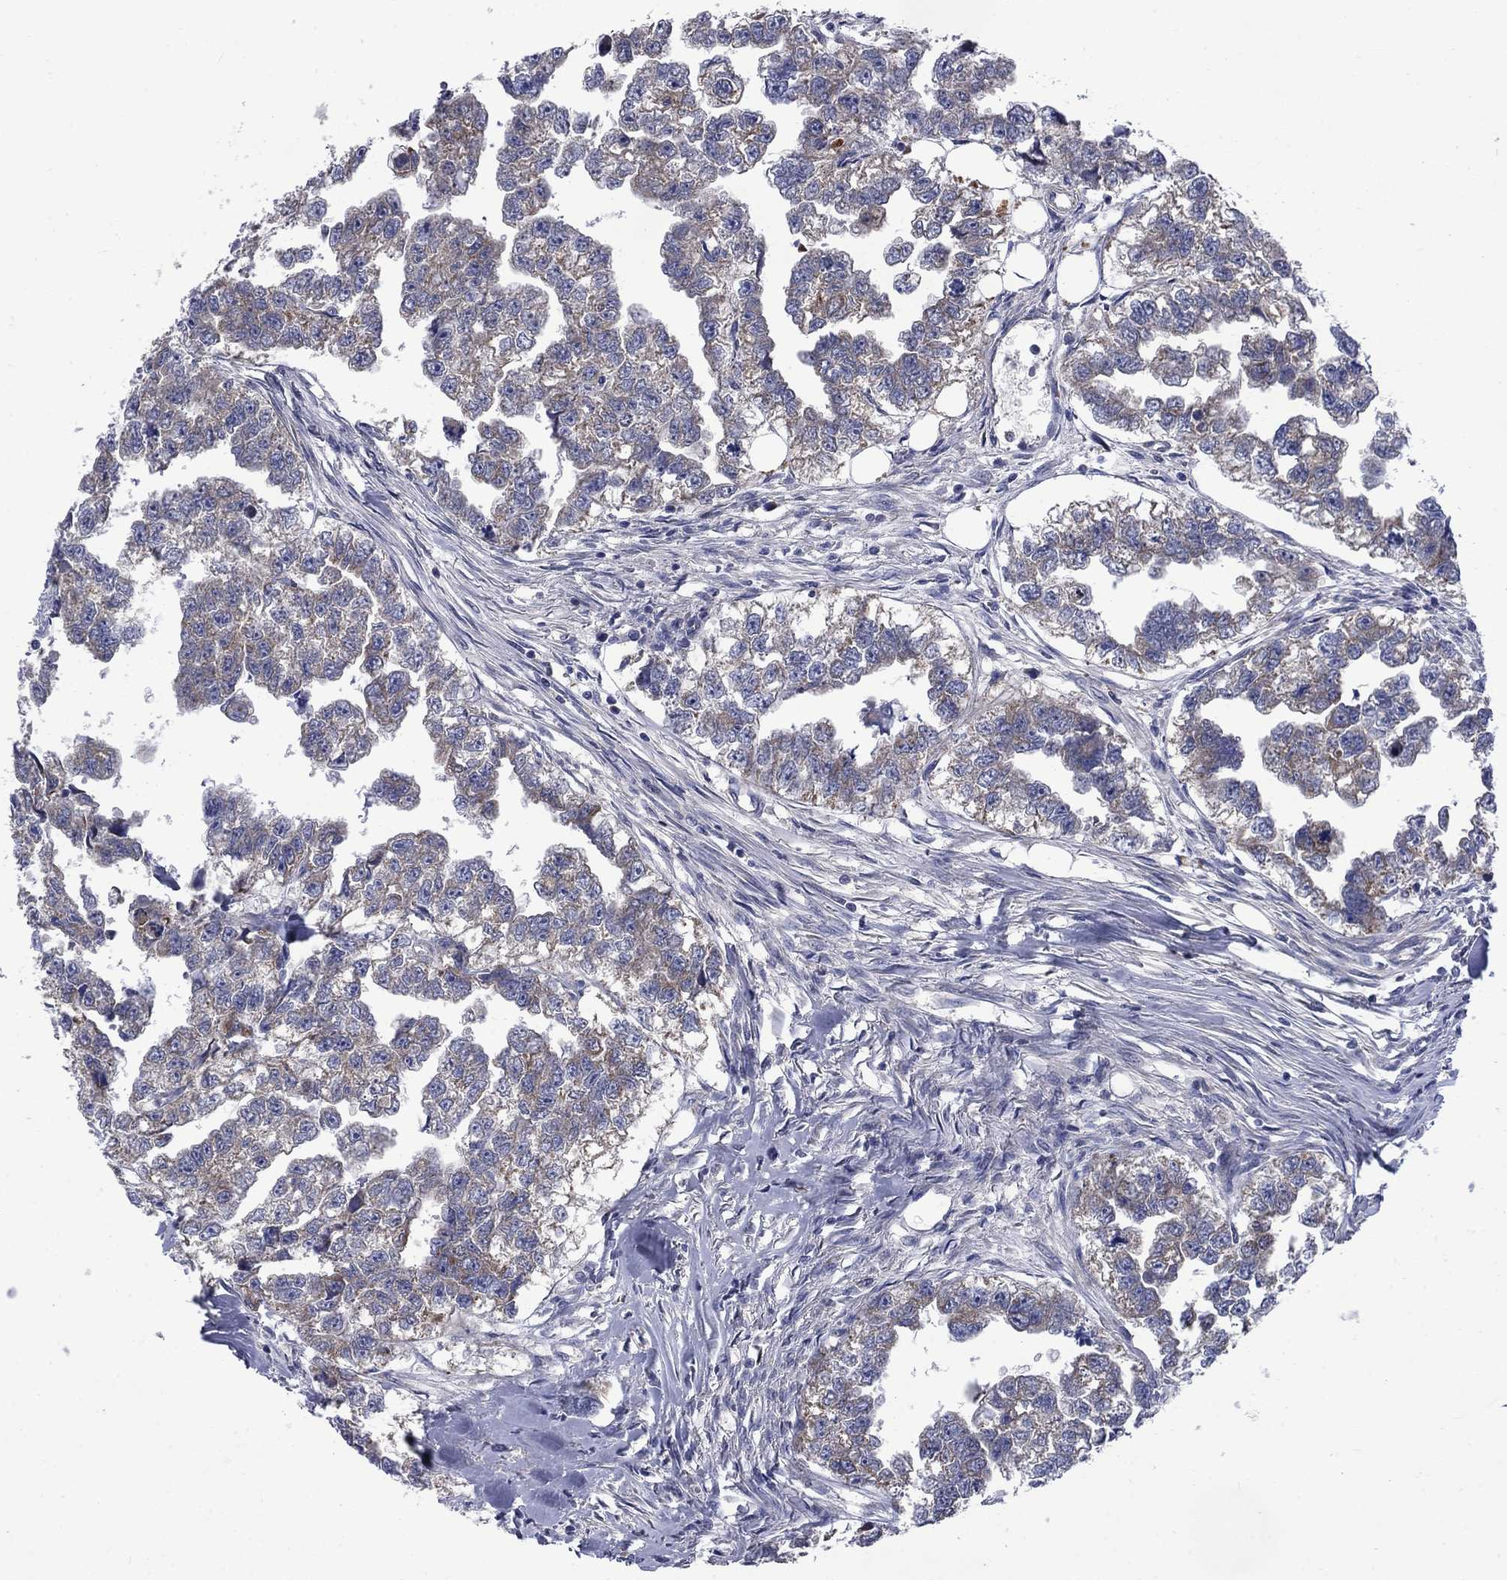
{"staining": {"intensity": "moderate", "quantity": "<25%", "location": "cytoplasmic/membranous"}, "tissue": "testis cancer", "cell_type": "Tumor cells", "image_type": "cancer", "snomed": [{"axis": "morphology", "description": "Carcinoma, Embryonal, NOS"}, {"axis": "morphology", "description": "Teratoma, malignant, NOS"}, {"axis": "topography", "description": "Testis"}], "caption": "Immunohistochemical staining of testis cancer (malignant teratoma) exhibits low levels of moderate cytoplasmic/membranous protein expression in about <25% of tumor cells. (brown staining indicates protein expression, while blue staining denotes nuclei).", "gene": "HSPA12A", "patient": {"sex": "male", "age": 44}}